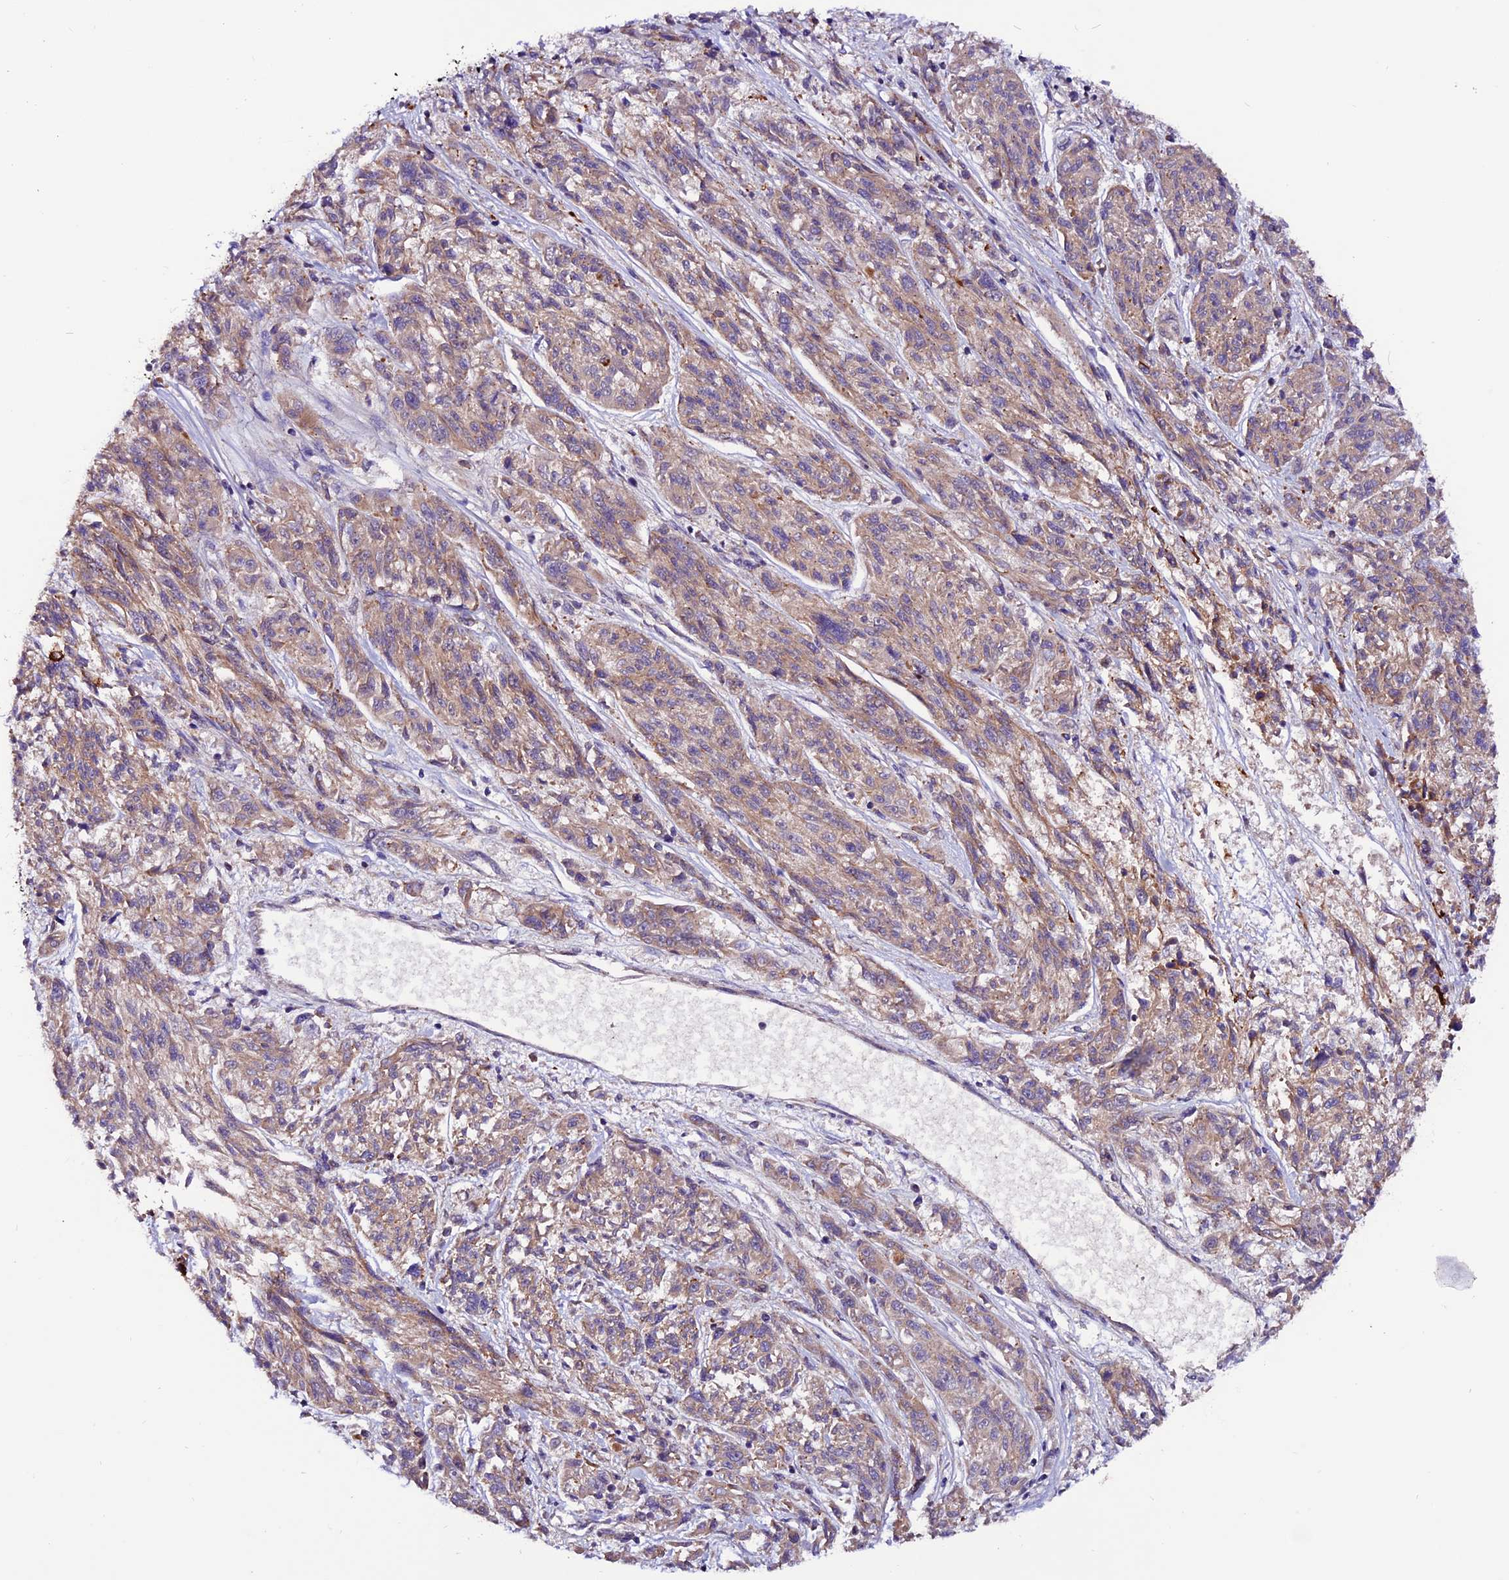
{"staining": {"intensity": "moderate", "quantity": ">75%", "location": "cytoplasmic/membranous"}, "tissue": "melanoma", "cell_type": "Tumor cells", "image_type": "cancer", "snomed": [{"axis": "morphology", "description": "Malignant melanoma, NOS"}, {"axis": "topography", "description": "Skin"}], "caption": "Immunohistochemistry image of neoplastic tissue: human malignant melanoma stained using IHC shows medium levels of moderate protein expression localized specifically in the cytoplasmic/membranous of tumor cells, appearing as a cytoplasmic/membranous brown color.", "gene": "RINL", "patient": {"sex": "male", "age": 53}}